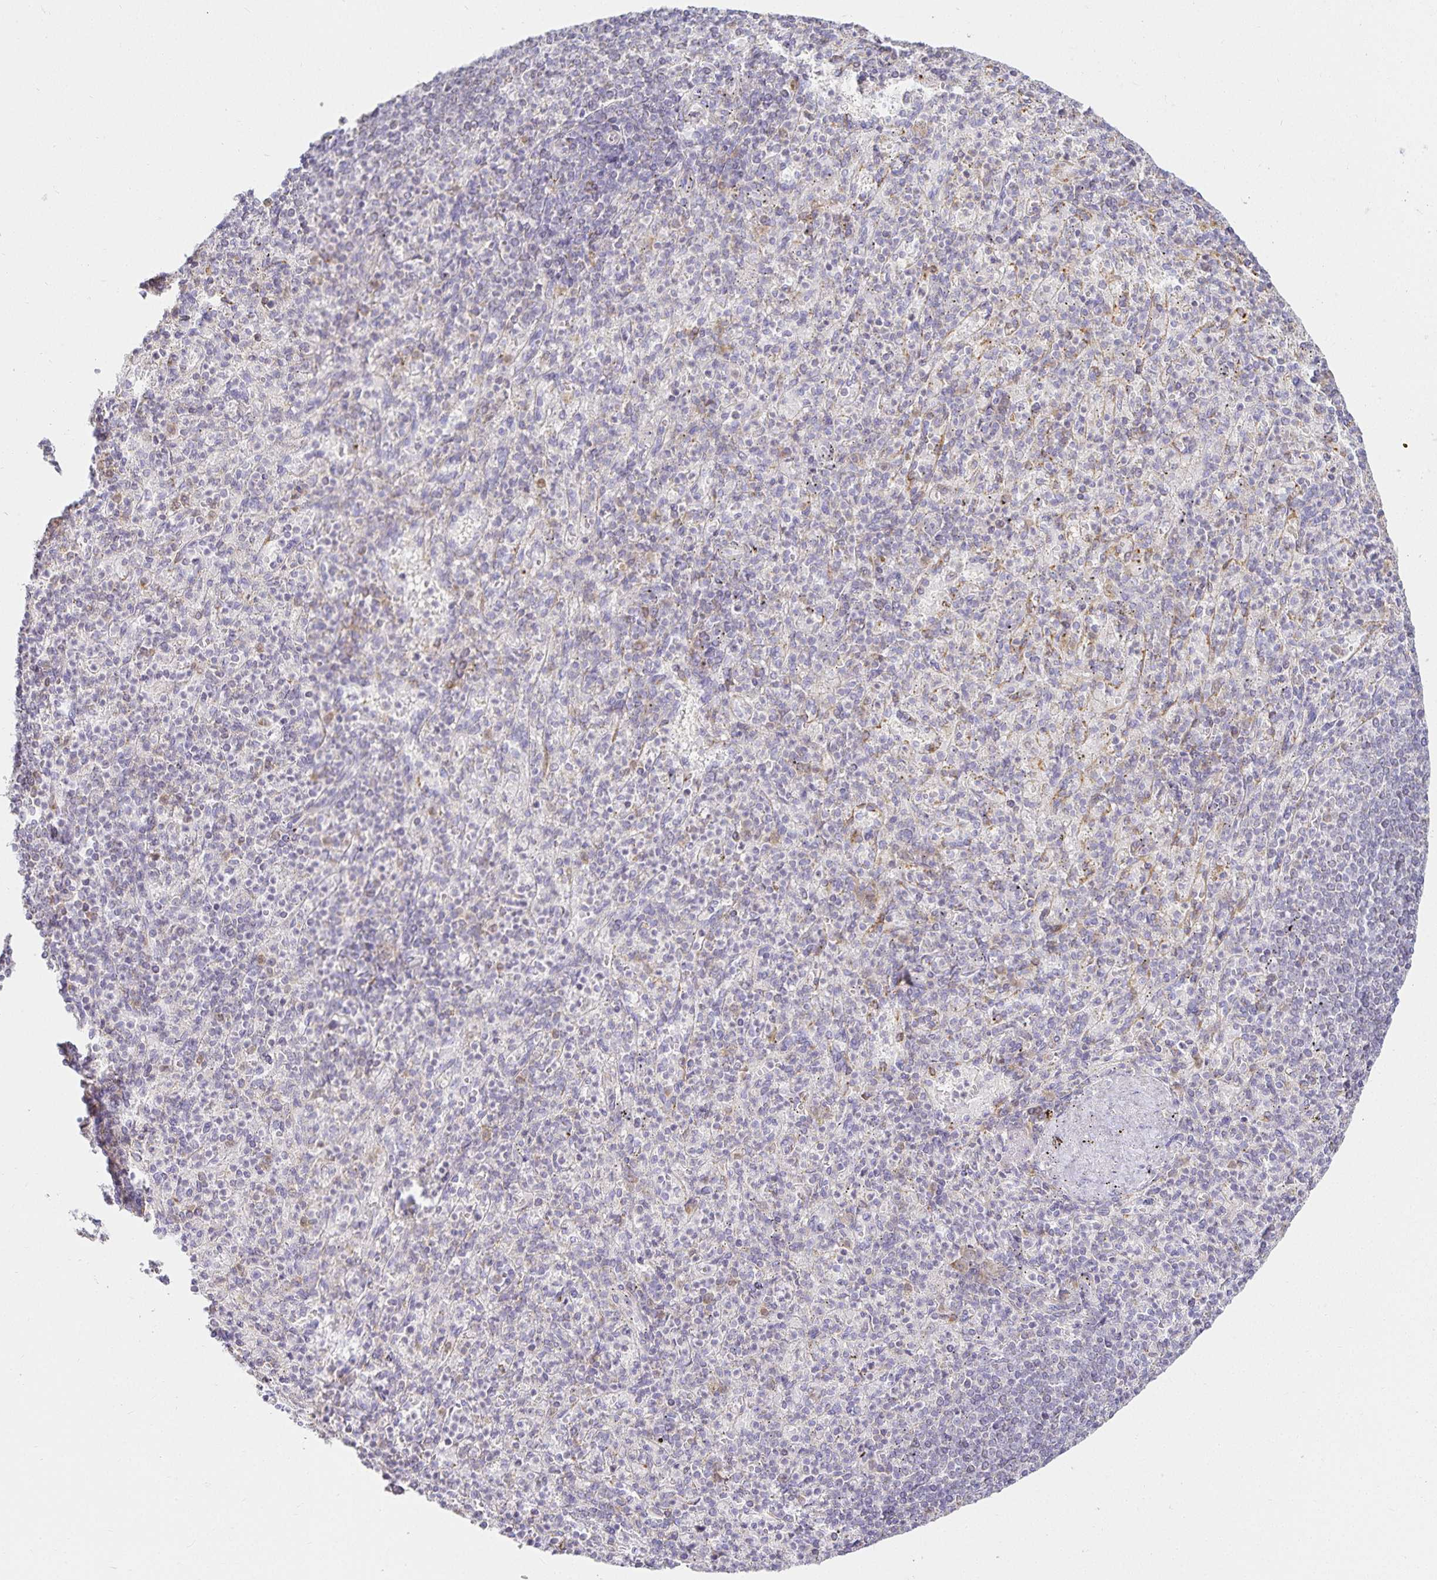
{"staining": {"intensity": "negative", "quantity": "none", "location": "none"}, "tissue": "spleen", "cell_type": "Cells in red pulp", "image_type": "normal", "snomed": [{"axis": "morphology", "description": "Normal tissue, NOS"}, {"axis": "topography", "description": "Spleen"}], "caption": "DAB (3,3'-diaminobenzidine) immunohistochemical staining of benign human spleen shows no significant staining in cells in red pulp. The staining is performed using DAB brown chromogen with nuclei counter-stained in using hematoxylin.", "gene": "GP2", "patient": {"sex": "female", "age": 74}}